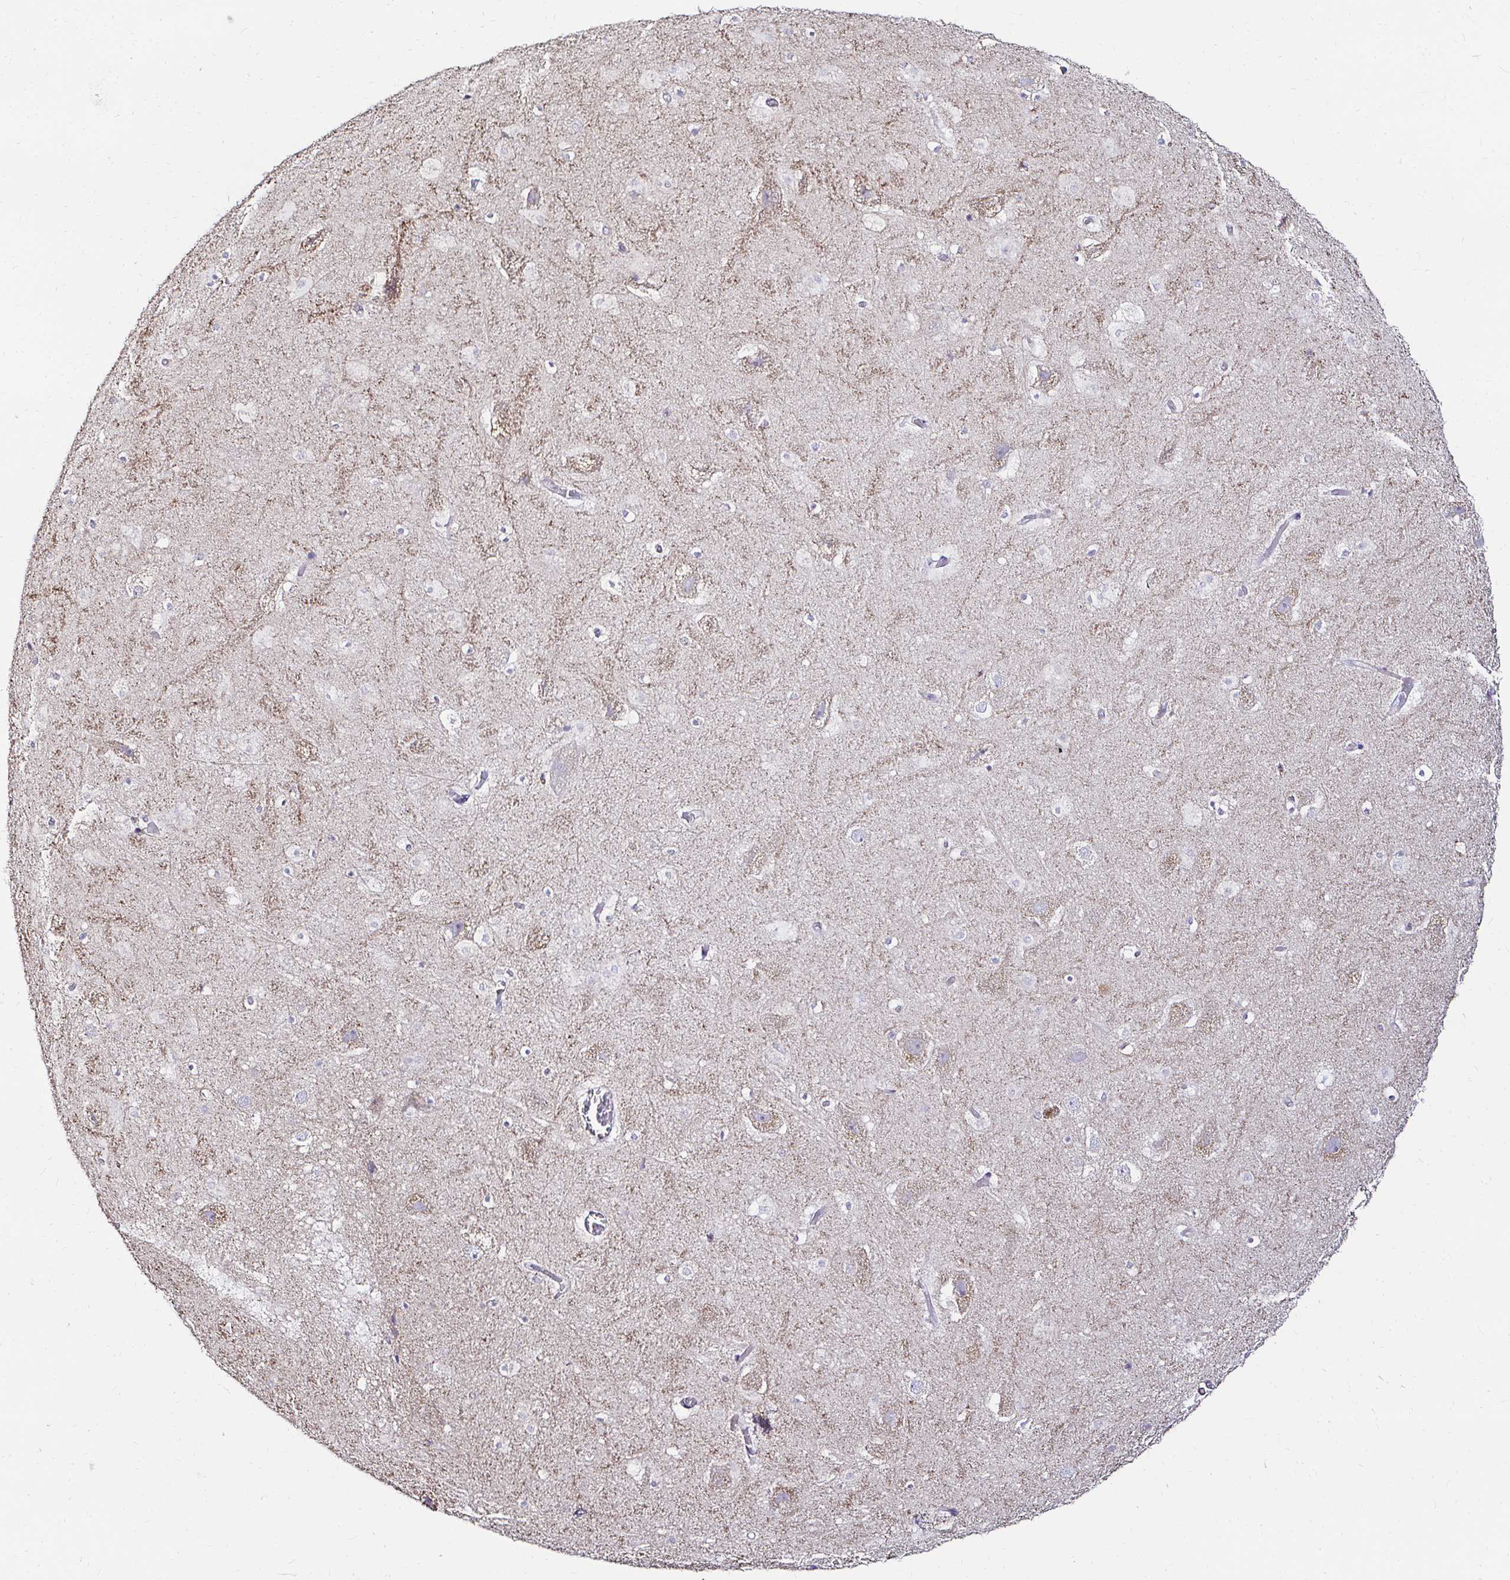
{"staining": {"intensity": "negative", "quantity": "none", "location": "none"}, "tissue": "hippocampus", "cell_type": "Glial cells", "image_type": "normal", "snomed": [{"axis": "morphology", "description": "Normal tissue, NOS"}, {"axis": "topography", "description": "Hippocampus"}], "caption": "DAB (3,3'-diaminobenzidine) immunohistochemical staining of benign hippocampus exhibits no significant expression in glial cells.", "gene": "GALNS", "patient": {"sex": "female", "age": 42}}